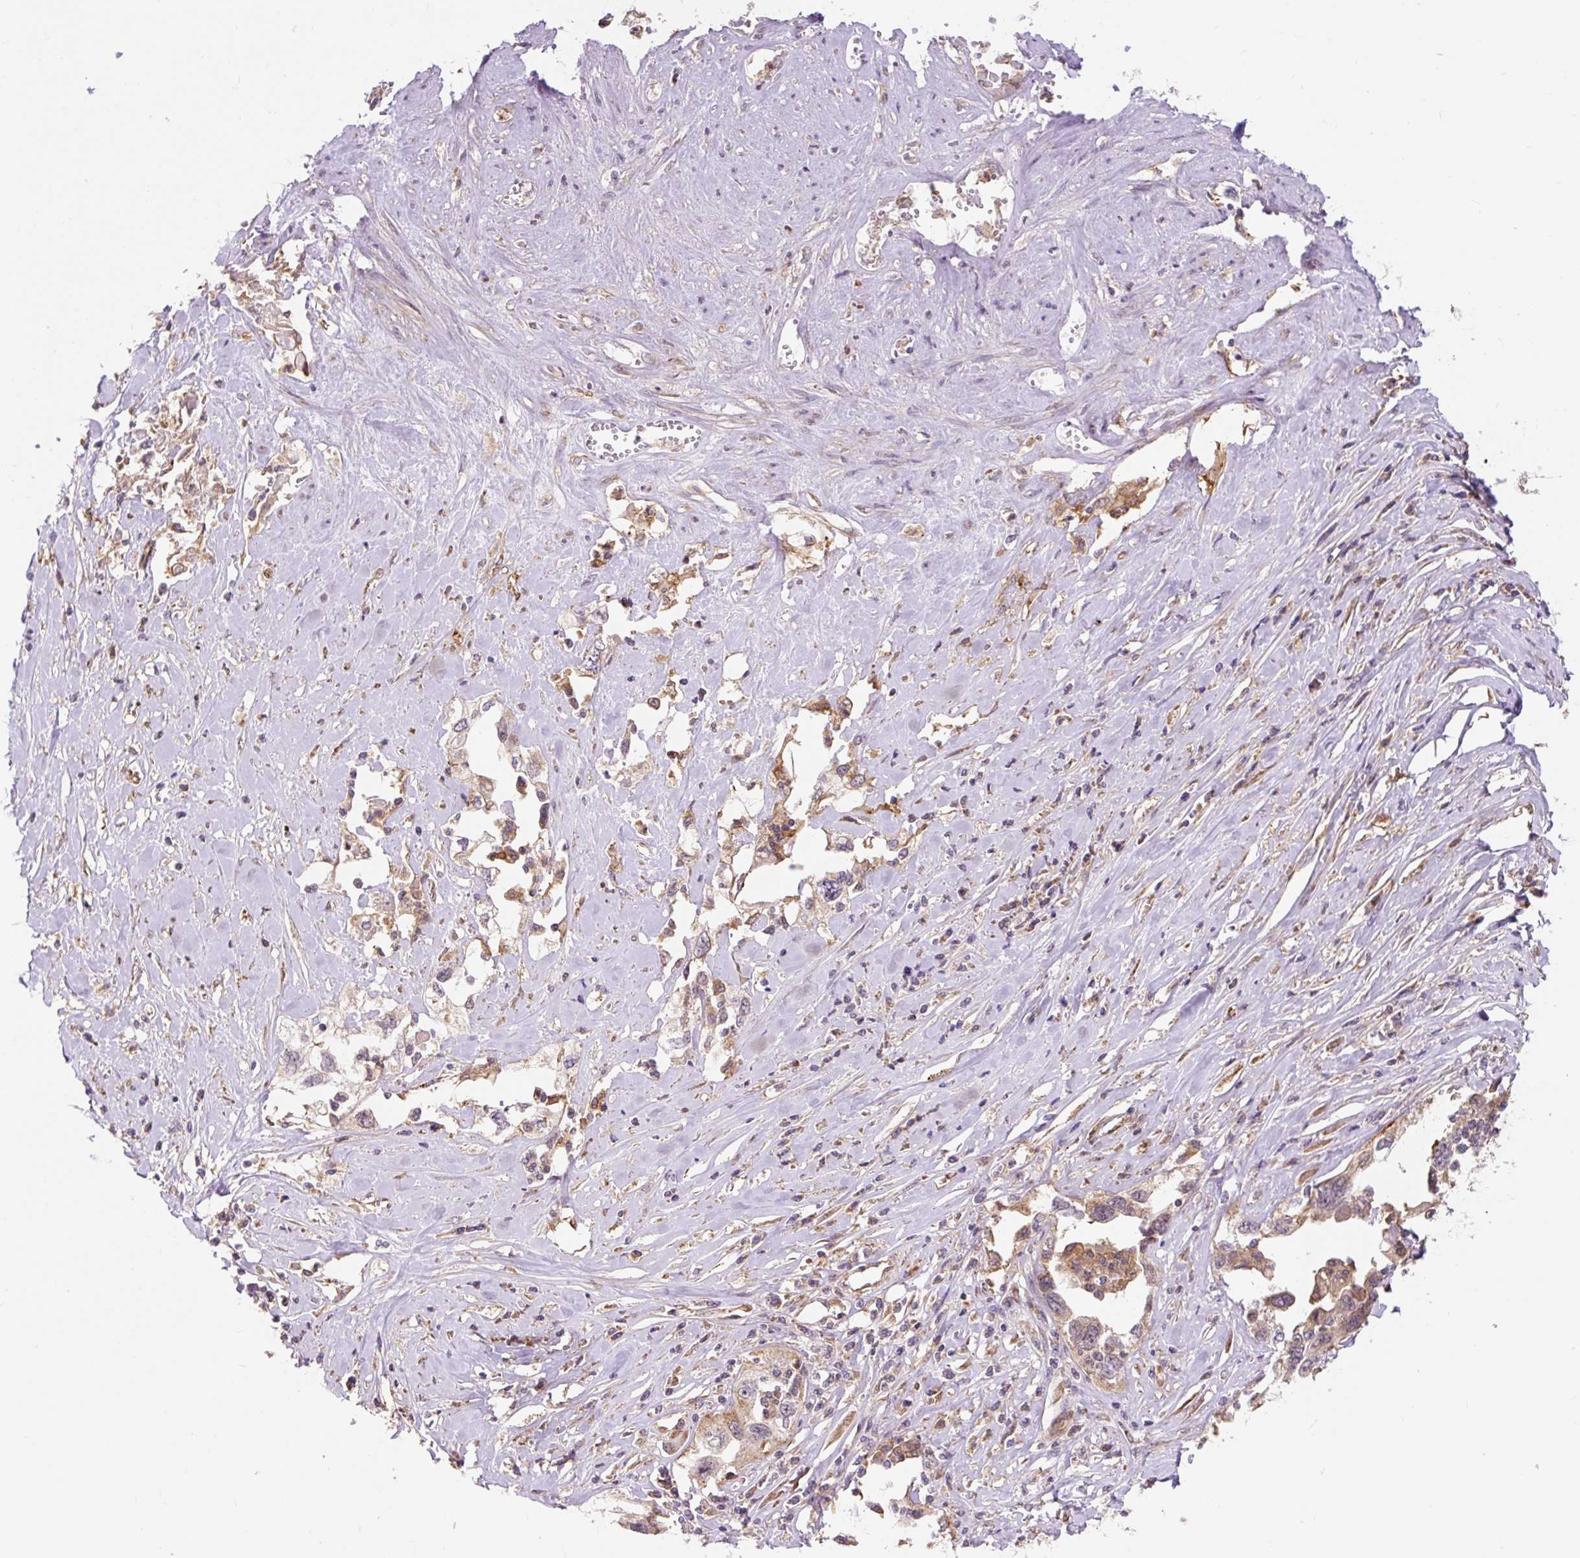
{"staining": {"intensity": "moderate", "quantity": "<25%", "location": "cytoplasmic/membranous"}, "tissue": "cervical cancer", "cell_type": "Tumor cells", "image_type": "cancer", "snomed": [{"axis": "morphology", "description": "Squamous cell carcinoma, NOS"}, {"axis": "topography", "description": "Cervix"}], "caption": "The histopathology image reveals staining of cervical cancer (squamous cell carcinoma), revealing moderate cytoplasmic/membranous protein positivity (brown color) within tumor cells. (IHC, brightfield microscopy, high magnification).", "gene": "TRIAP1", "patient": {"sex": "female", "age": 31}}